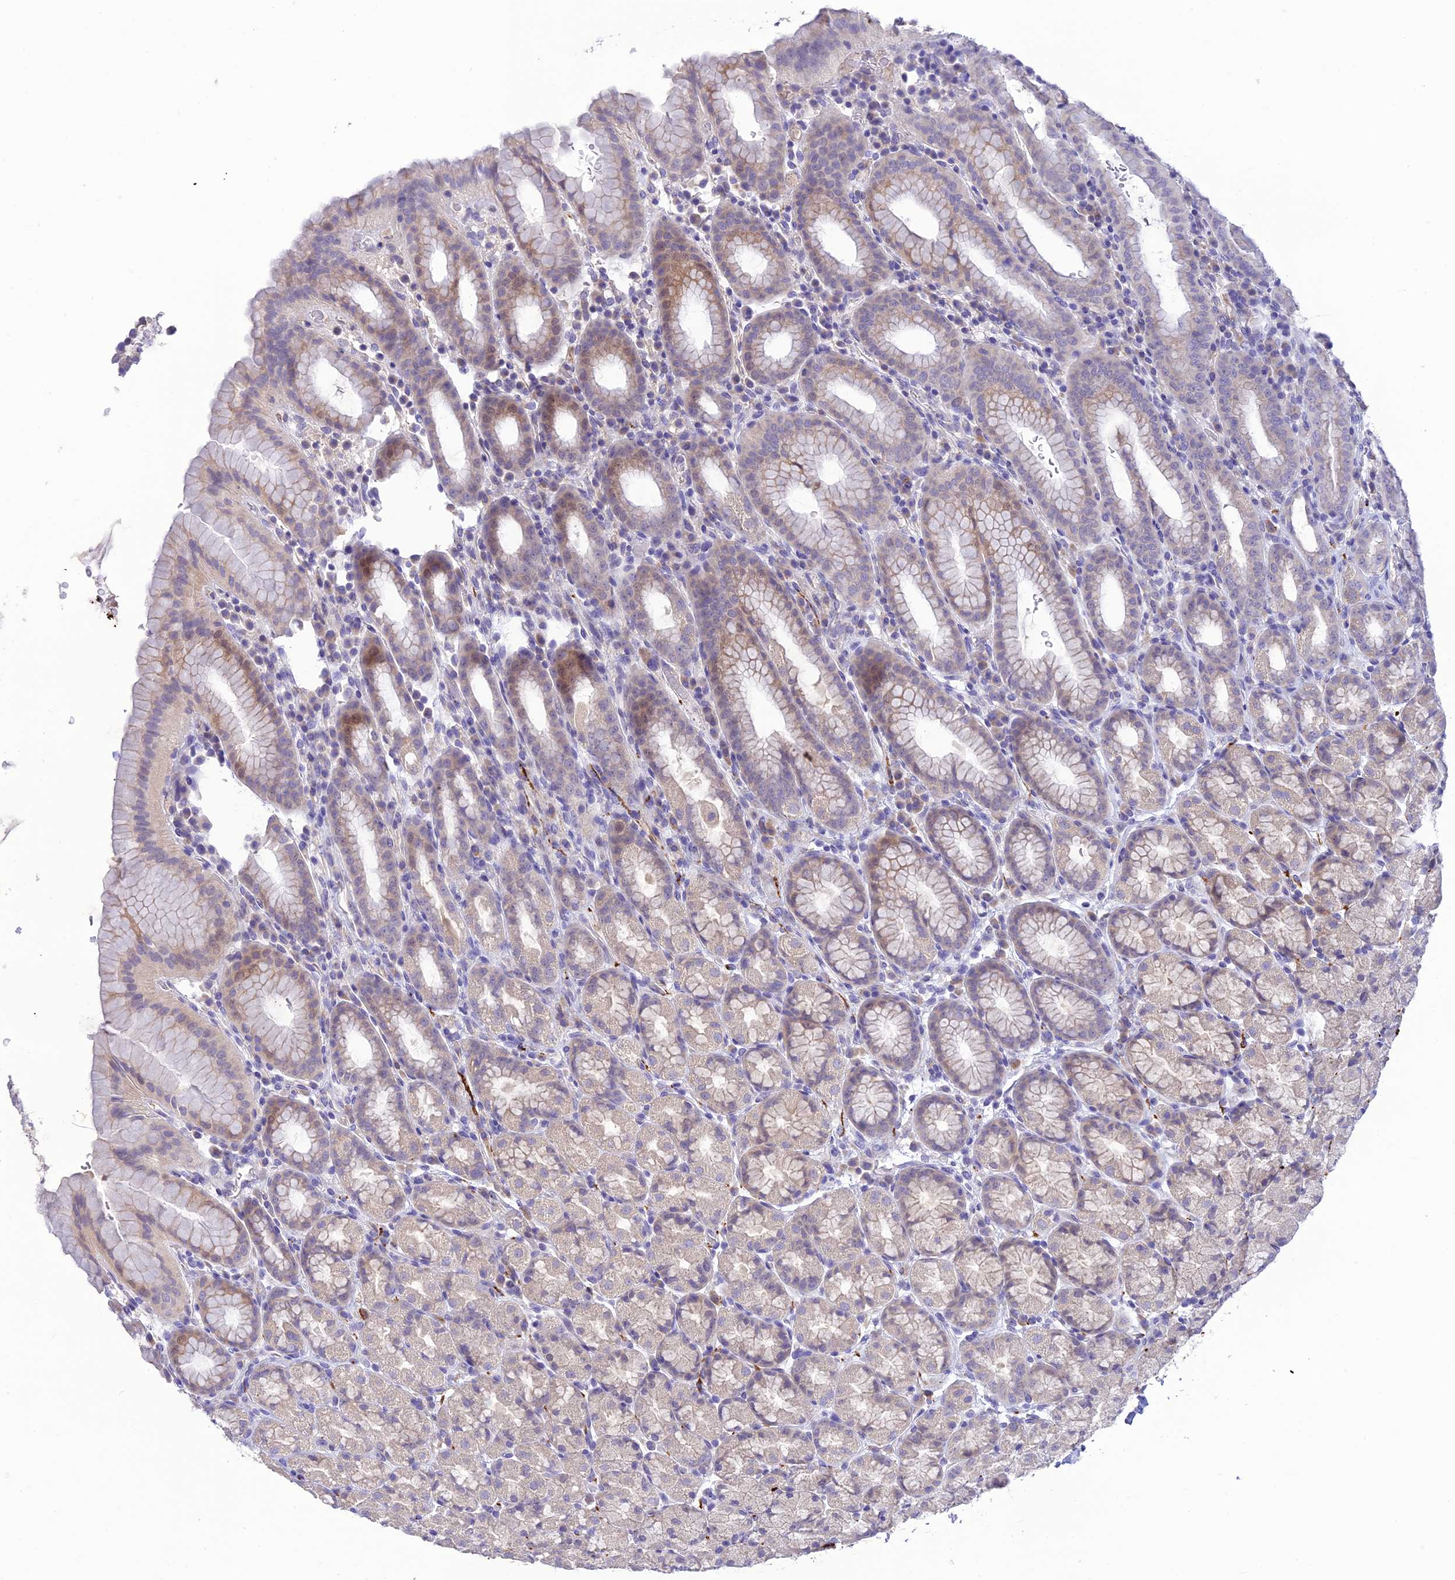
{"staining": {"intensity": "weak", "quantity": "<25%", "location": "cytoplasmic/membranous"}, "tissue": "stomach", "cell_type": "Glandular cells", "image_type": "normal", "snomed": [{"axis": "morphology", "description": "Normal tissue, NOS"}, {"axis": "topography", "description": "Stomach, upper"}, {"axis": "topography", "description": "Stomach, lower"}, {"axis": "topography", "description": "Small intestine"}], "caption": "A high-resolution histopathology image shows immunohistochemistry staining of benign stomach, which exhibits no significant expression in glandular cells. The staining is performed using DAB brown chromogen with nuclei counter-stained in using hematoxylin.", "gene": "XPO7", "patient": {"sex": "male", "age": 68}}